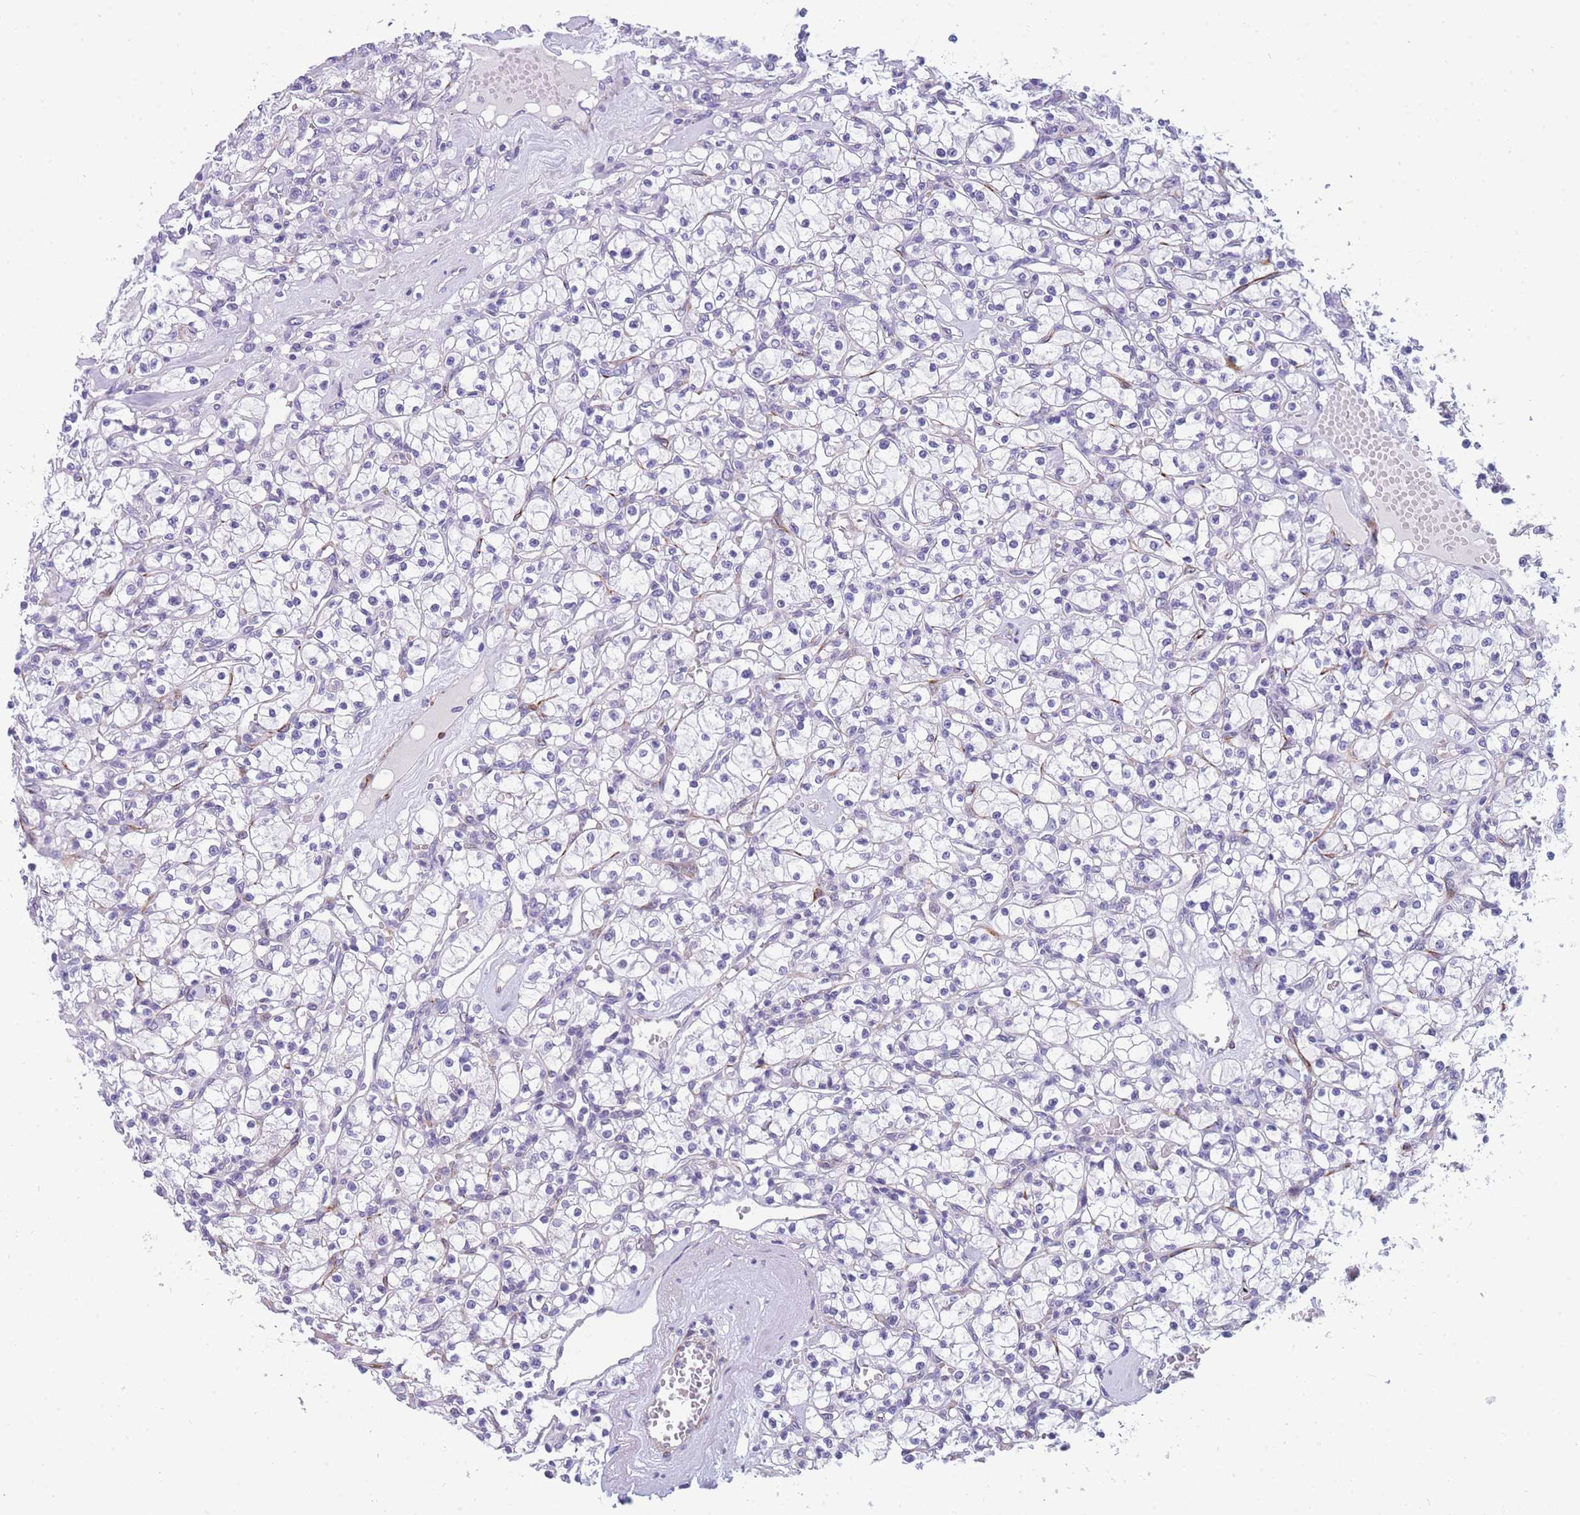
{"staining": {"intensity": "negative", "quantity": "none", "location": "none"}, "tissue": "renal cancer", "cell_type": "Tumor cells", "image_type": "cancer", "snomed": [{"axis": "morphology", "description": "Adenocarcinoma, NOS"}, {"axis": "topography", "description": "Kidney"}], "caption": "Image shows no protein staining in tumor cells of renal cancer tissue.", "gene": "DDX49", "patient": {"sex": "female", "age": 59}}